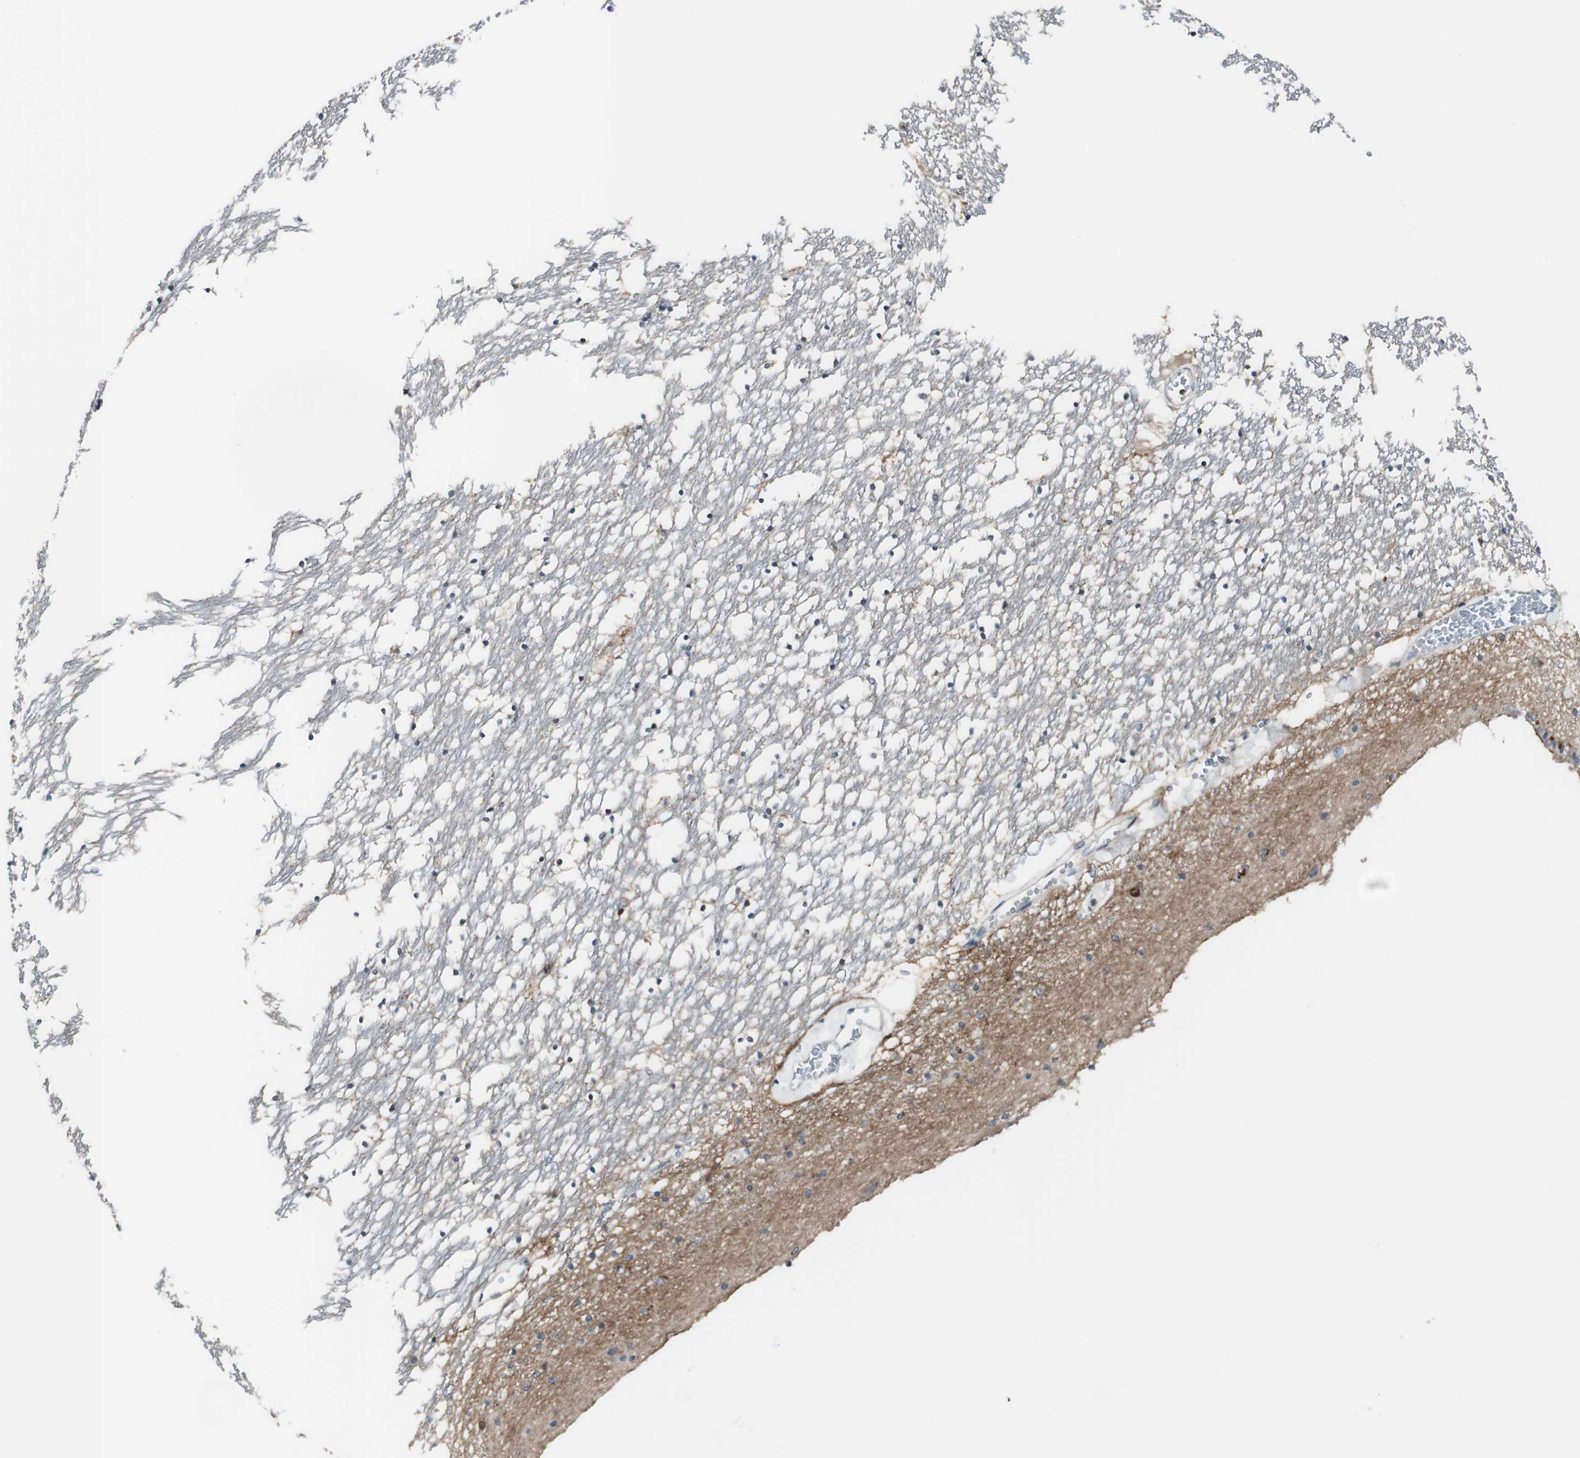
{"staining": {"intensity": "weak", "quantity": "25%-75%", "location": "cytoplasmic/membranous"}, "tissue": "caudate", "cell_type": "Glial cells", "image_type": "normal", "snomed": [{"axis": "morphology", "description": "Normal tissue, NOS"}, {"axis": "topography", "description": "Lateral ventricle wall"}], "caption": "The immunohistochemical stain highlights weak cytoplasmic/membranous expression in glial cells of normal caudate. (Brightfield microscopy of DAB IHC at high magnification).", "gene": "SLC9A3R1", "patient": {"sex": "male", "age": 45}}